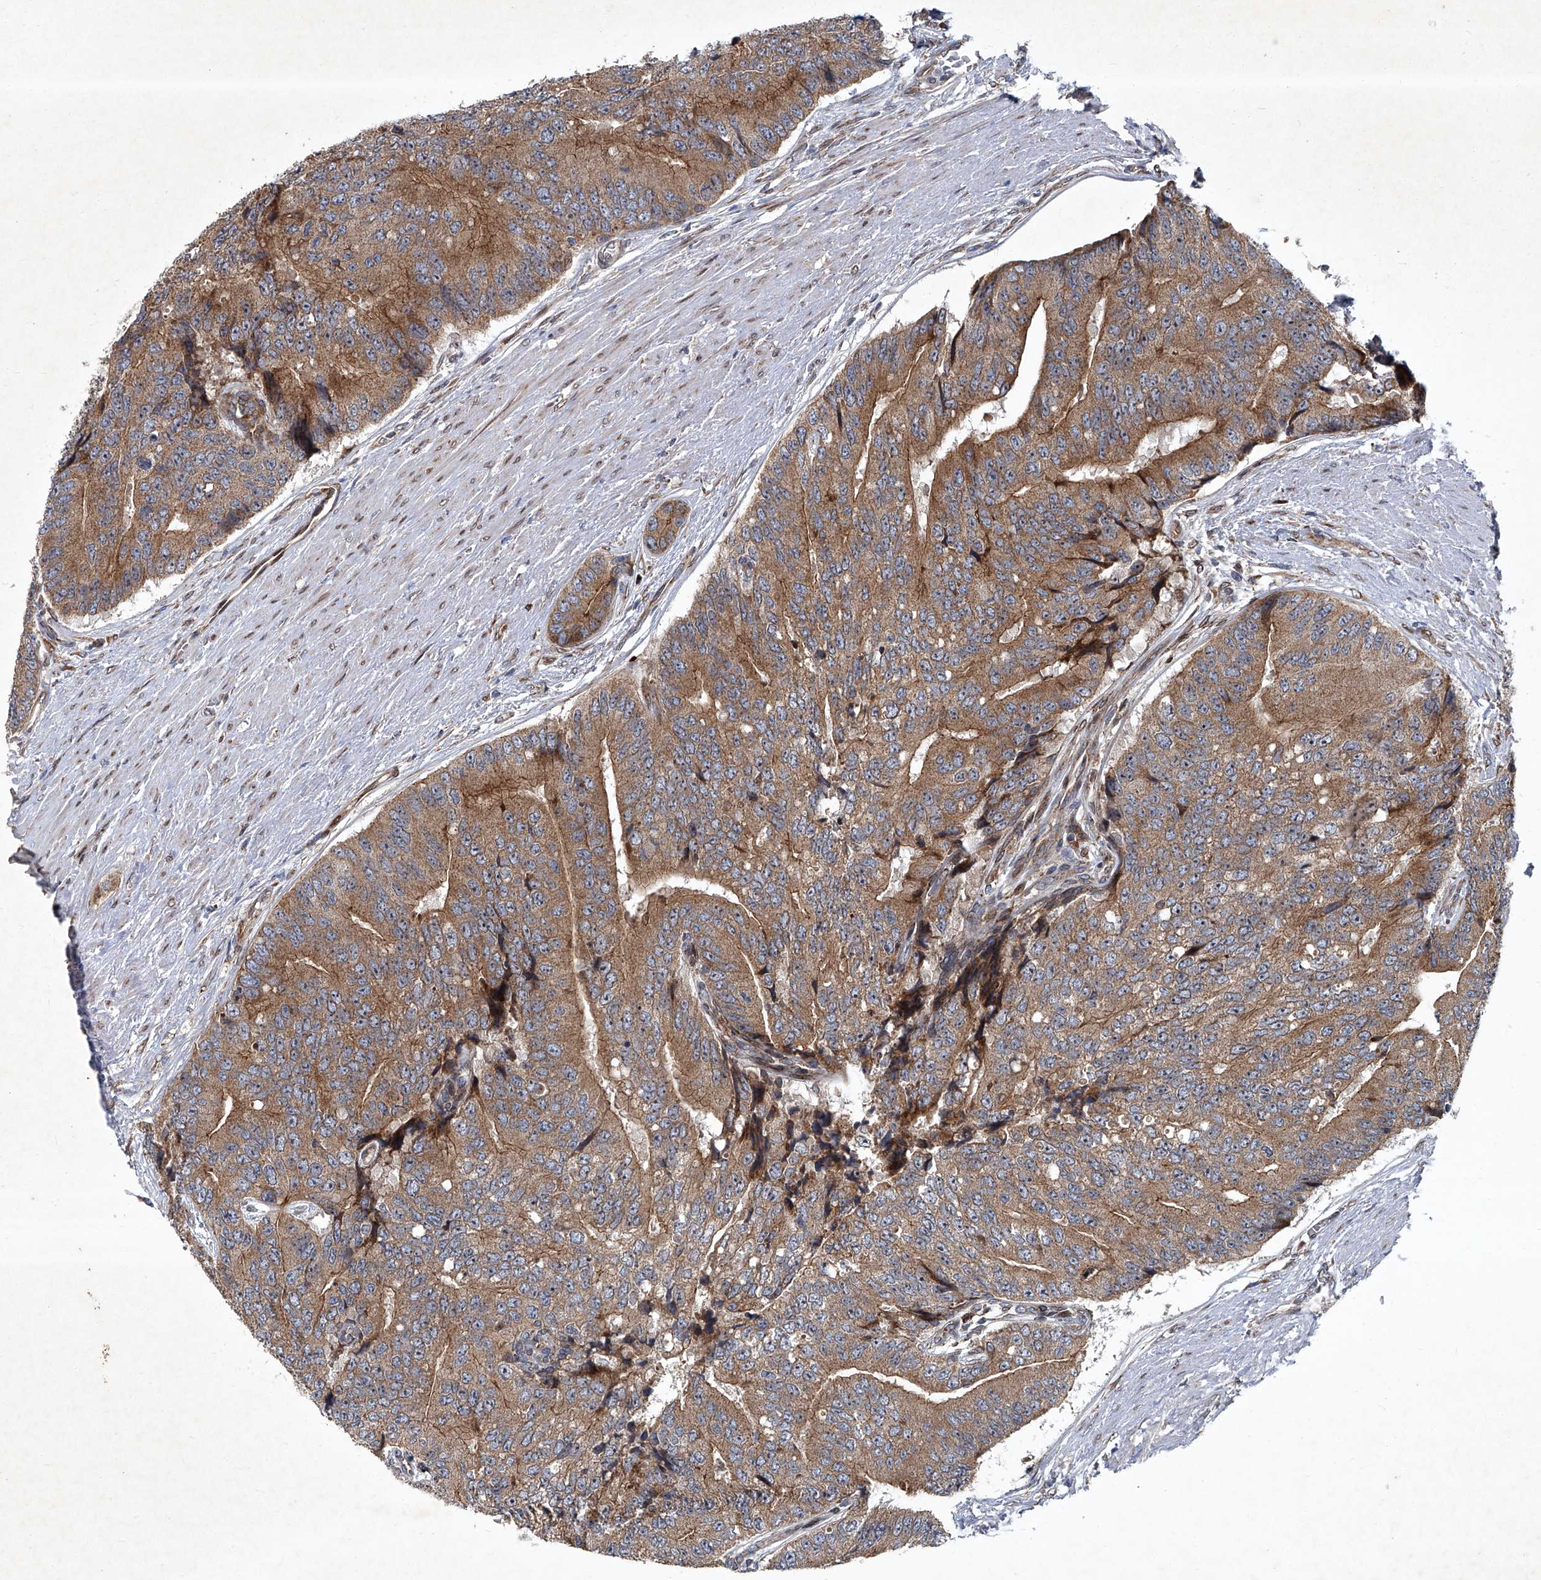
{"staining": {"intensity": "moderate", "quantity": ">75%", "location": "cytoplasmic/membranous"}, "tissue": "prostate cancer", "cell_type": "Tumor cells", "image_type": "cancer", "snomed": [{"axis": "morphology", "description": "Adenocarcinoma, High grade"}, {"axis": "topography", "description": "Prostate"}], "caption": "Prostate adenocarcinoma (high-grade) stained with DAB immunohistochemistry (IHC) exhibits medium levels of moderate cytoplasmic/membranous expression in approximately >75% of tumor cells.", "gene": "GPR132", "patient": {"sex": "male", "age": 70}}